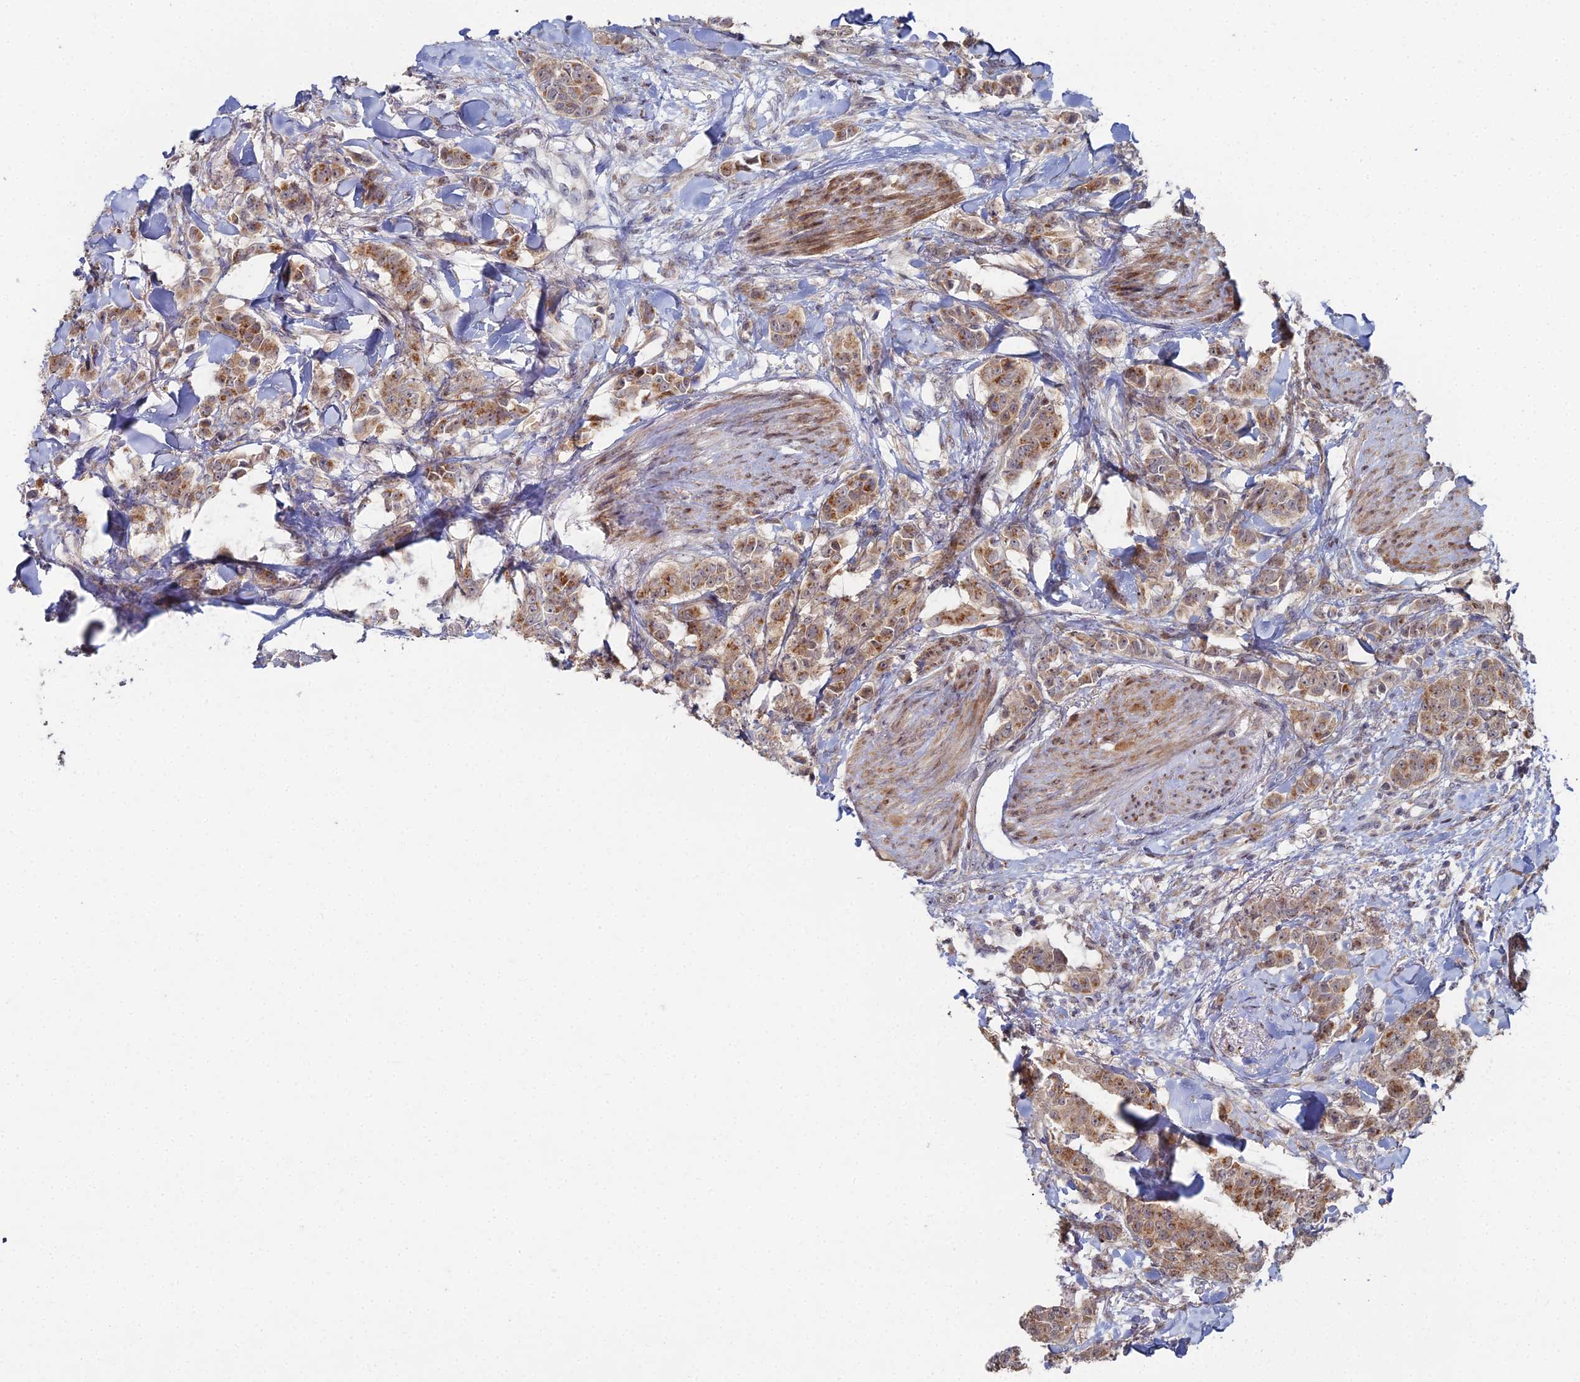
{"staining": {"intensity": "moderate", "quantity": ">75%", "location": "cytoplasmic/membranous"}, "tissue": "breast cancer", "cell_type": "Tumor cells", "image_type": "cancer", "snomed": [{"axis": "morphology", "description": "Duct carcinoma"}, {"axis": "topography", "description": "Breast"}], "caption": "High-magnification brightfield microscopy of breast cancer stained with DAB (brown) and counterstained with hematoxylin (blue). tumor cells exhibit moderate cytoplasmic/membranous expression is seen in approximately>75% of cells.", "gene": "SGMS1", "patient": {"sex": "female", "age": 40}}